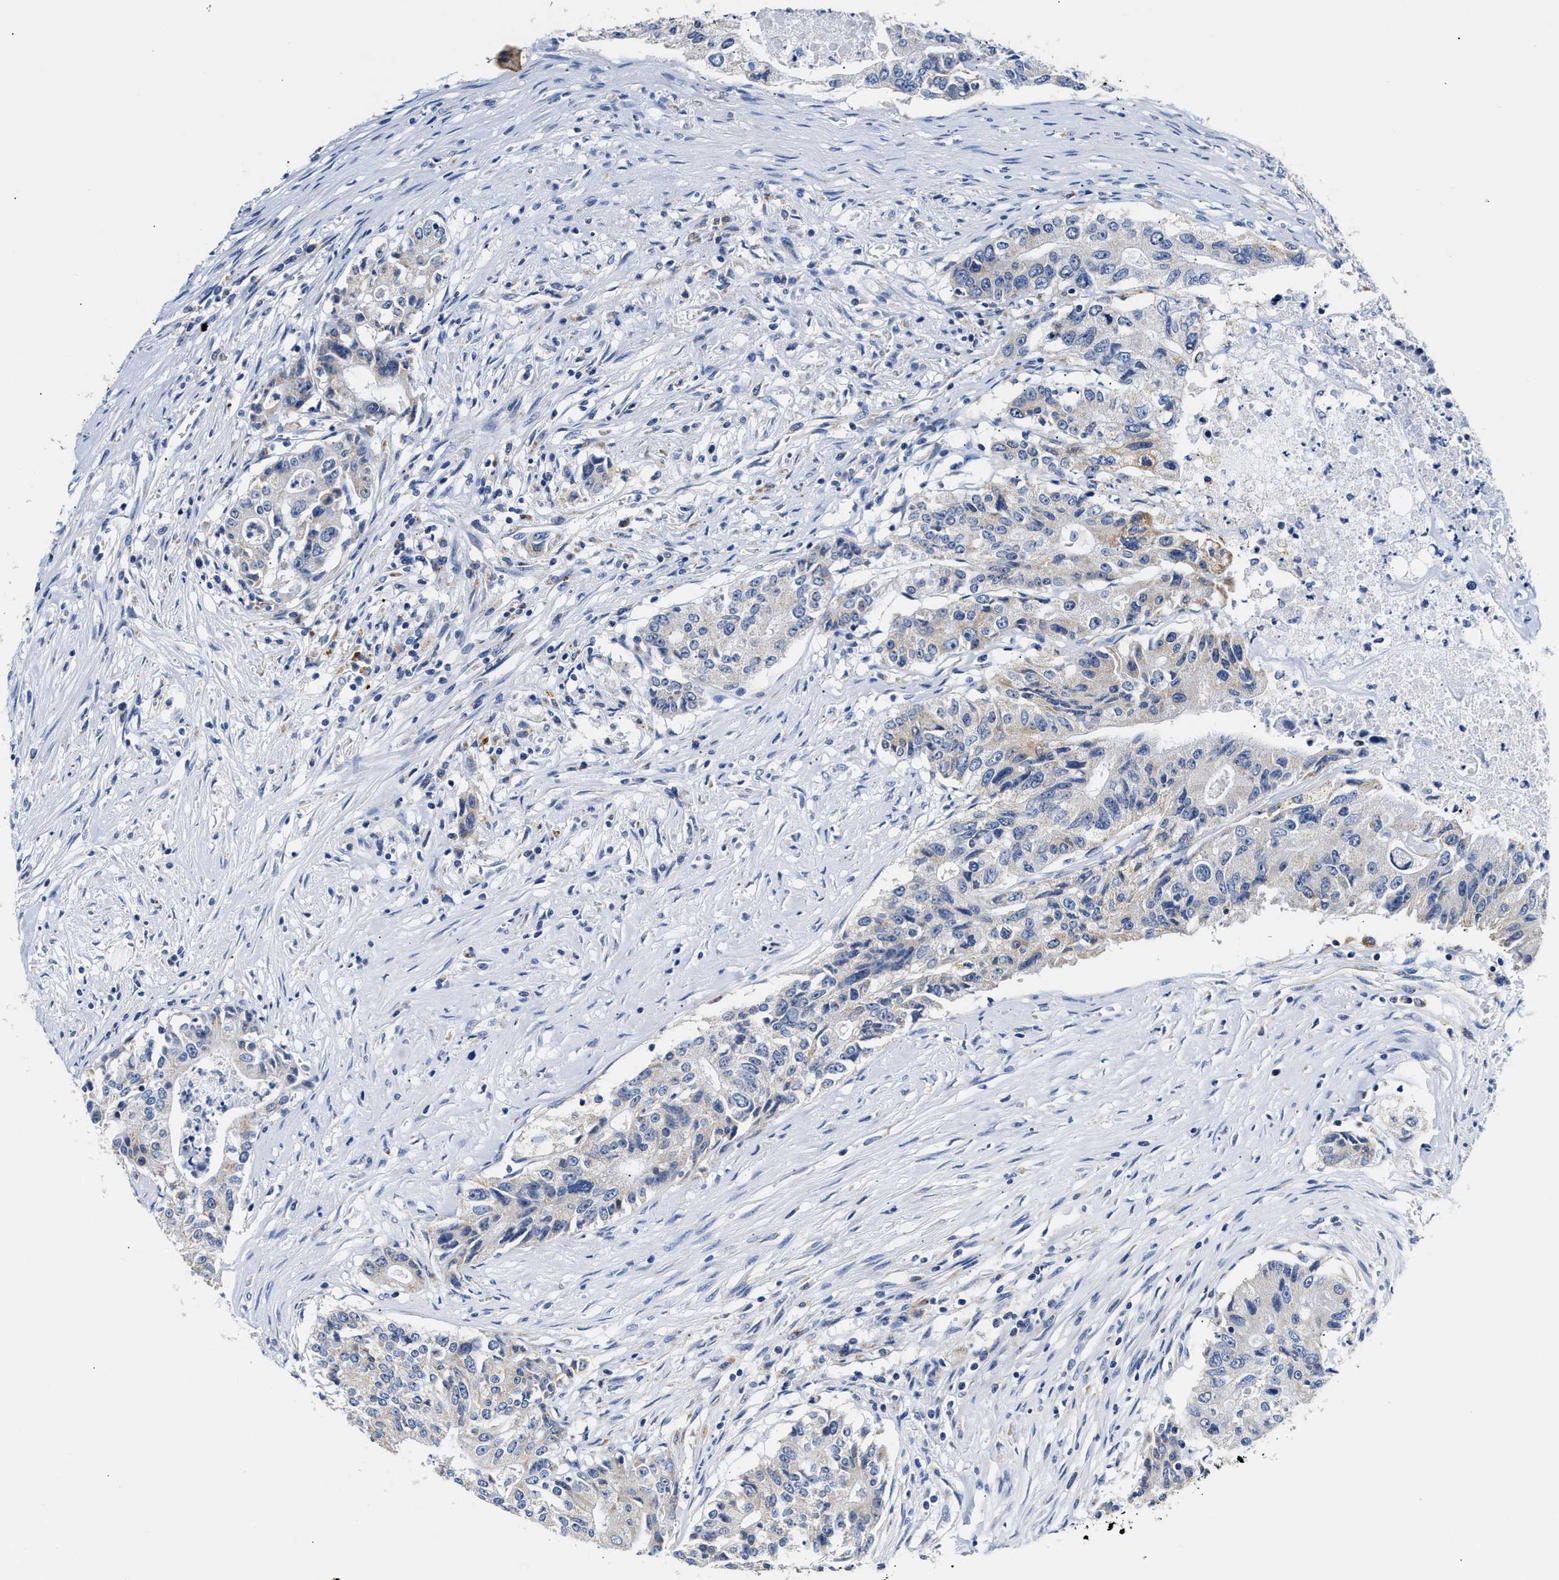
{"staining": {"intensity": "negative", "quantity": "none", "location": "none"}, "tissue": "colorectal cancer", "cell_type": "Tumor cells", "image_type": "cancer", "snomed": [{"axis": "morphology", "description": "Adenocarcinoma, NOS"}, {"axis": "topography", "description": "Colon"}], "caption": "Protein analysis of colorectal cancer (adenocarcinoma) displays no significant expression in tumor cells. (Brightfield microscopy of DAB IHC at high magnification).", "gene": "ACADVL", "patient": {"sex": "female", "age": 77}}